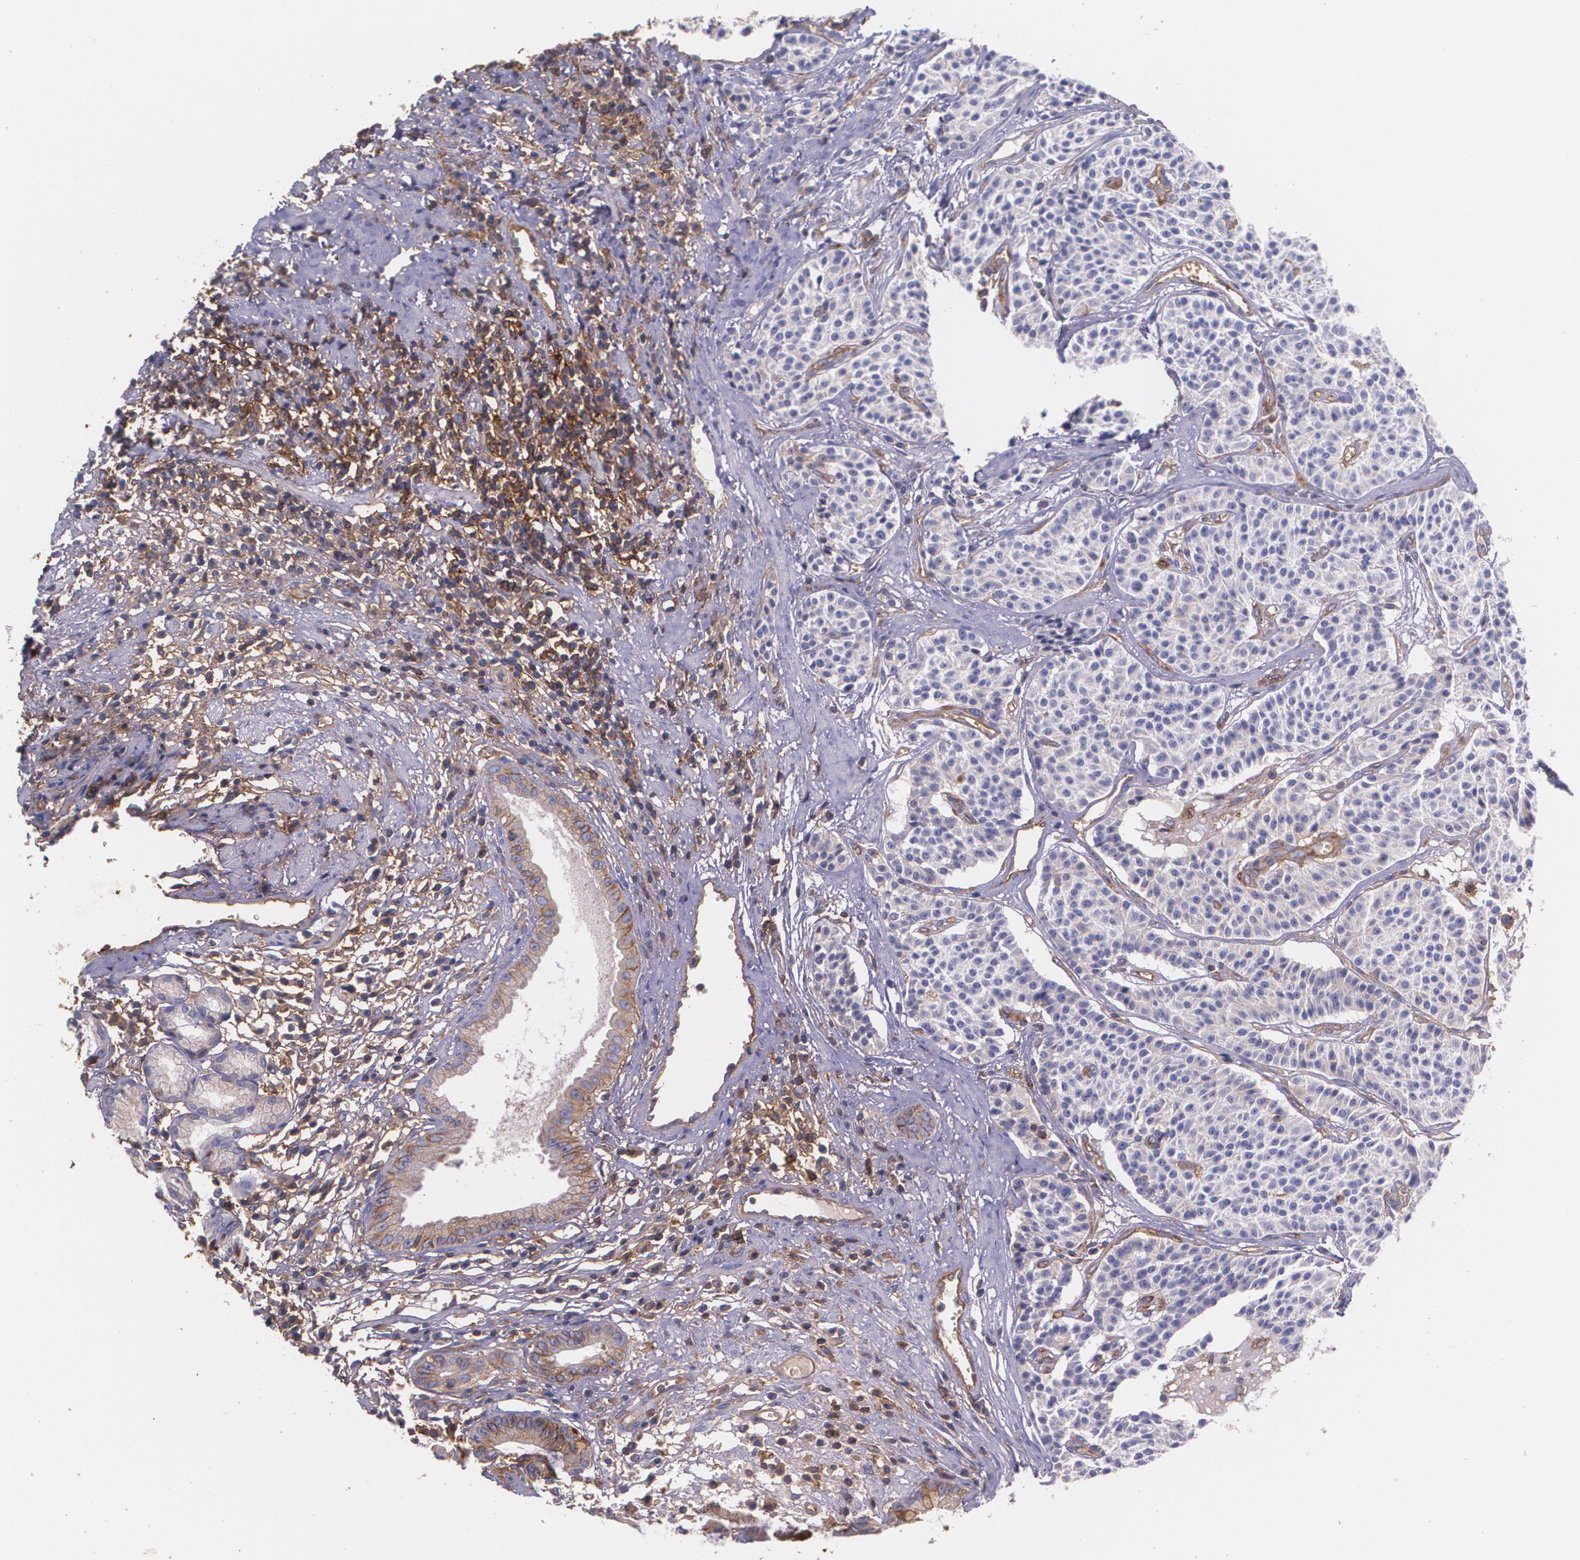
{"staining": {"intensity": "negative", "quantity": "none", "location": "none"}, "tissue": "carcinoid", "cell_type": "Tumor cells", "image_type": "cancer", "snomed": [{"axis": "morphology", "description": "Carcinoid, malignant, NOS"}, {"axis": "topography", "description": "Stomach"}], "caption": "Immunohistochemical staining of carcinoid reveals no significant positivity in tumor cells. Brightfield microscopy of immunohistochemistry stained with DAB (brown) and hematoxylin (blue), captured at high magnification.", "gene": "B2M", "patient": {"sex": "female", "age": 76}}